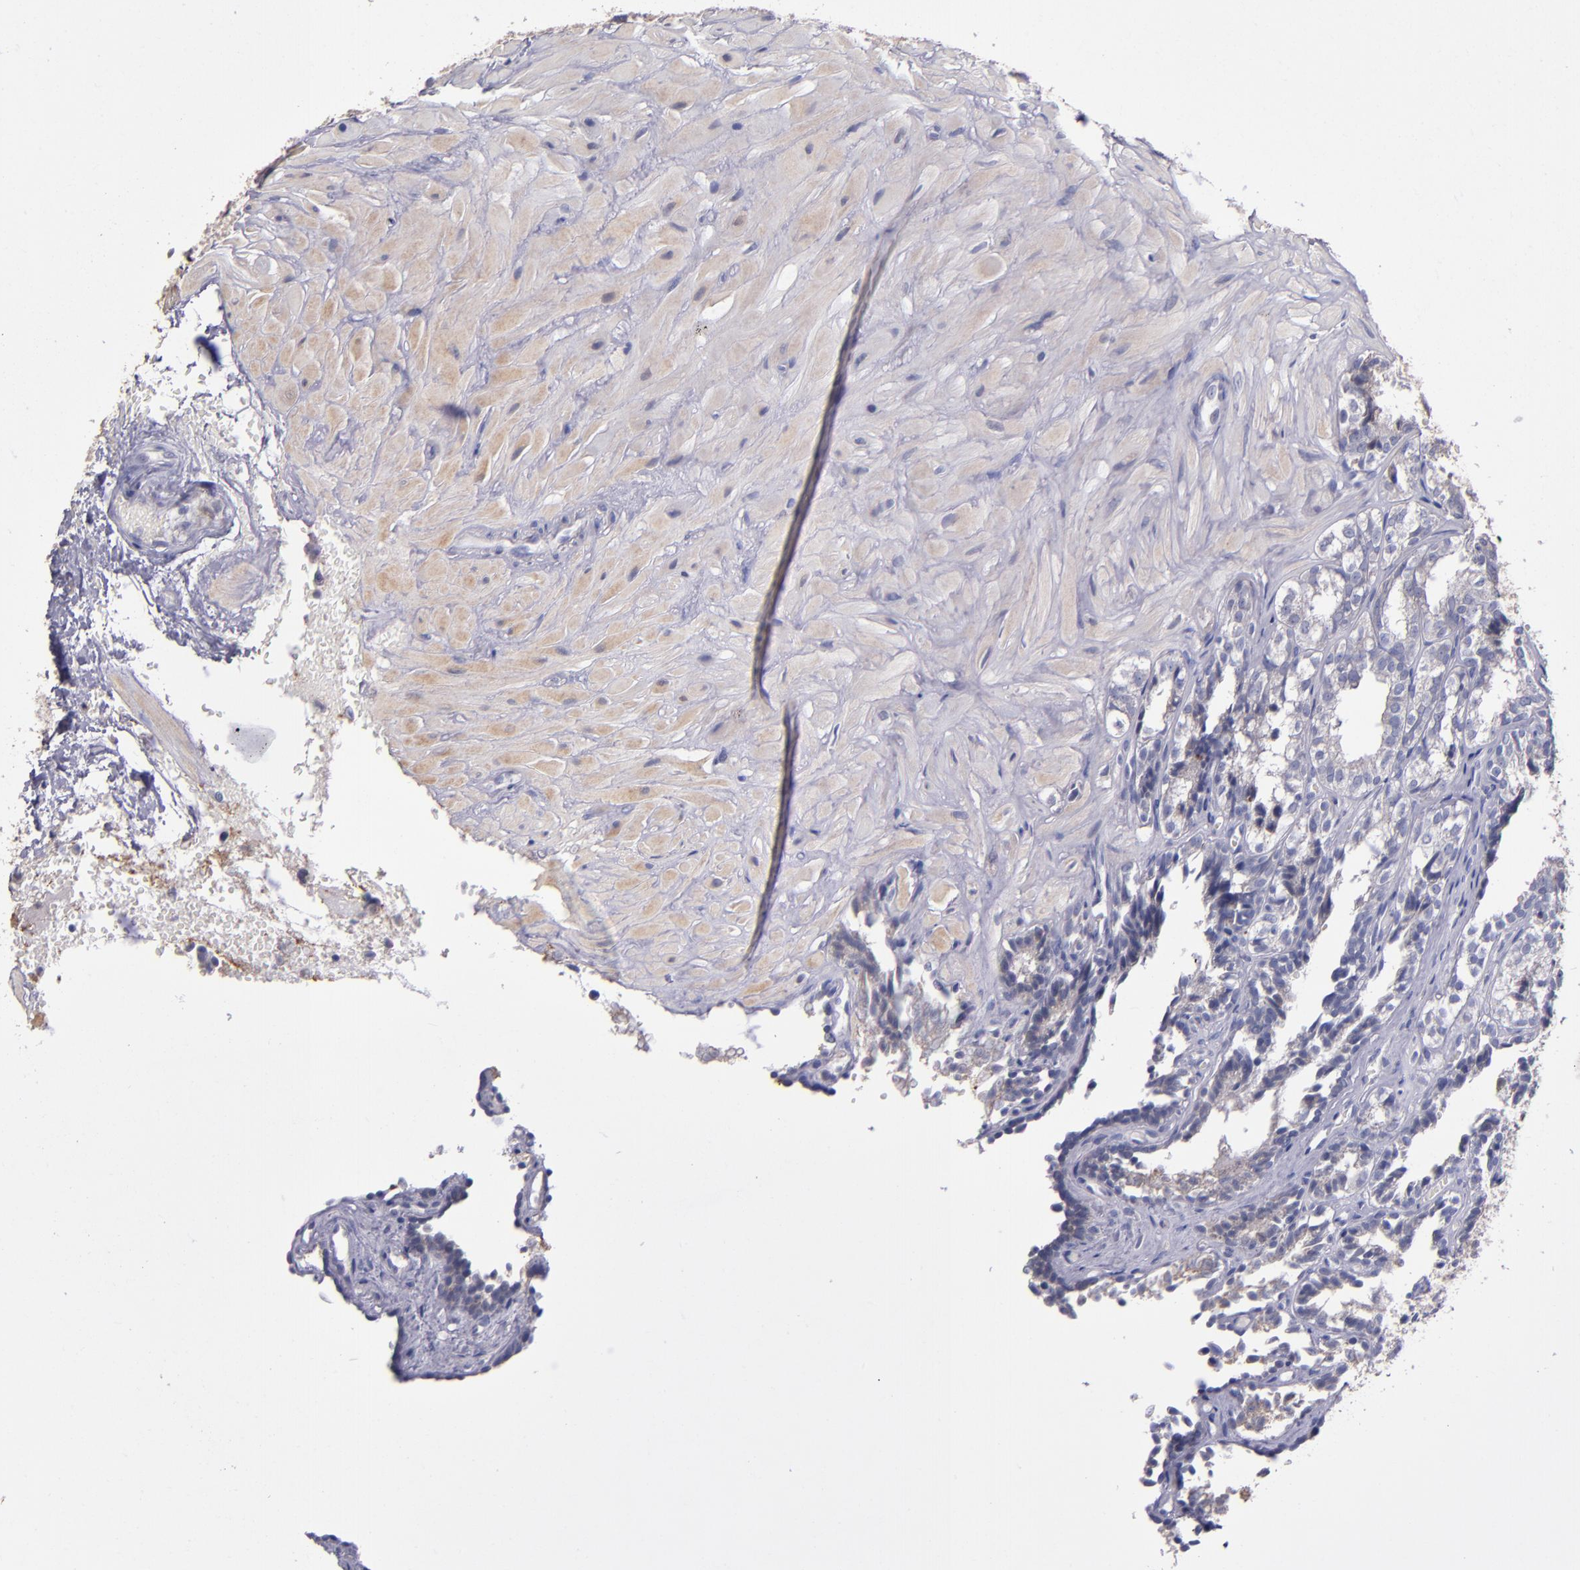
{"staining": {"intensity": "negative", "quantity": "none", "location": "none"}, "tissue": "seminal vesicle", "cell_type": "Glandular cells", "image_type": "normal", "snomed": [{"axis": "morphology", "description": "Normal tissue, NOS"}, {"axis": "topography", "description": "Seminal veicle"}], "caption": "This is a image of immunohistochemistry (IHC) staining of benign seminal vesicle, which shows no staining in glandular cells. (DAB immunohistochemistry with hematoxylin counter stain).", "gene": "RAB41", "patient": {"sex": "male", "age": 26}}